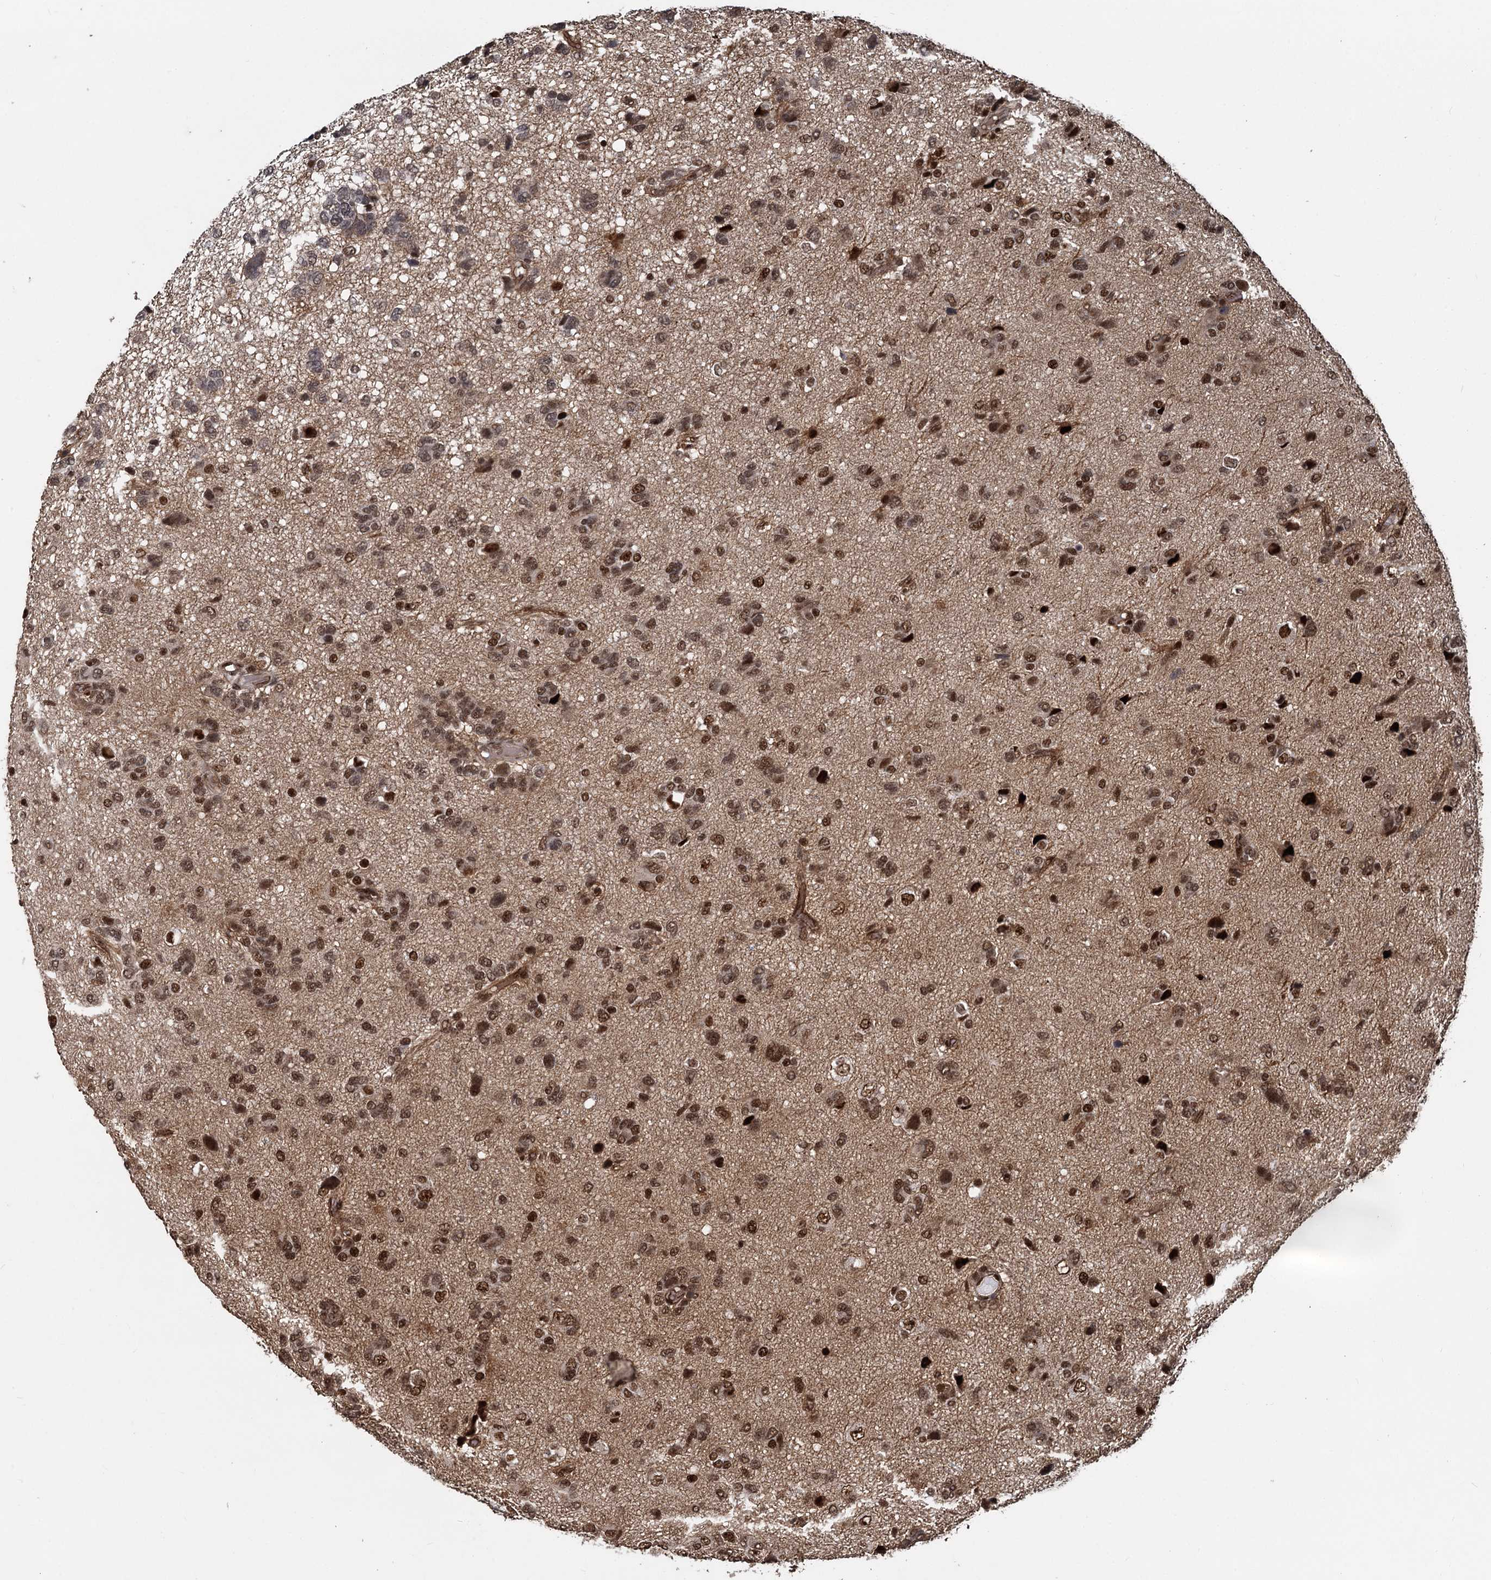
{"staining": {"intensity": "moderate", "quantity": ">75%", "location": "nuclear"}, "tissue": "glioma", "cell_type": "Tumor cells", "image_type": "cancer", "snomed": [{"axis": "morphology", "description": "Glioma, malignant, High grade"}, {"axis": "topography", "description": "Brain"}], "caption": "The micrograph reveals staining of glioma, revealing moderate nuclear protein positivity (brown color) within tumor cells. (brown staining indicates protein expression, while blue staining denotes nuclei).", "gene": "ANKRD49", "patient": {"sex": "female", "age": 59}}